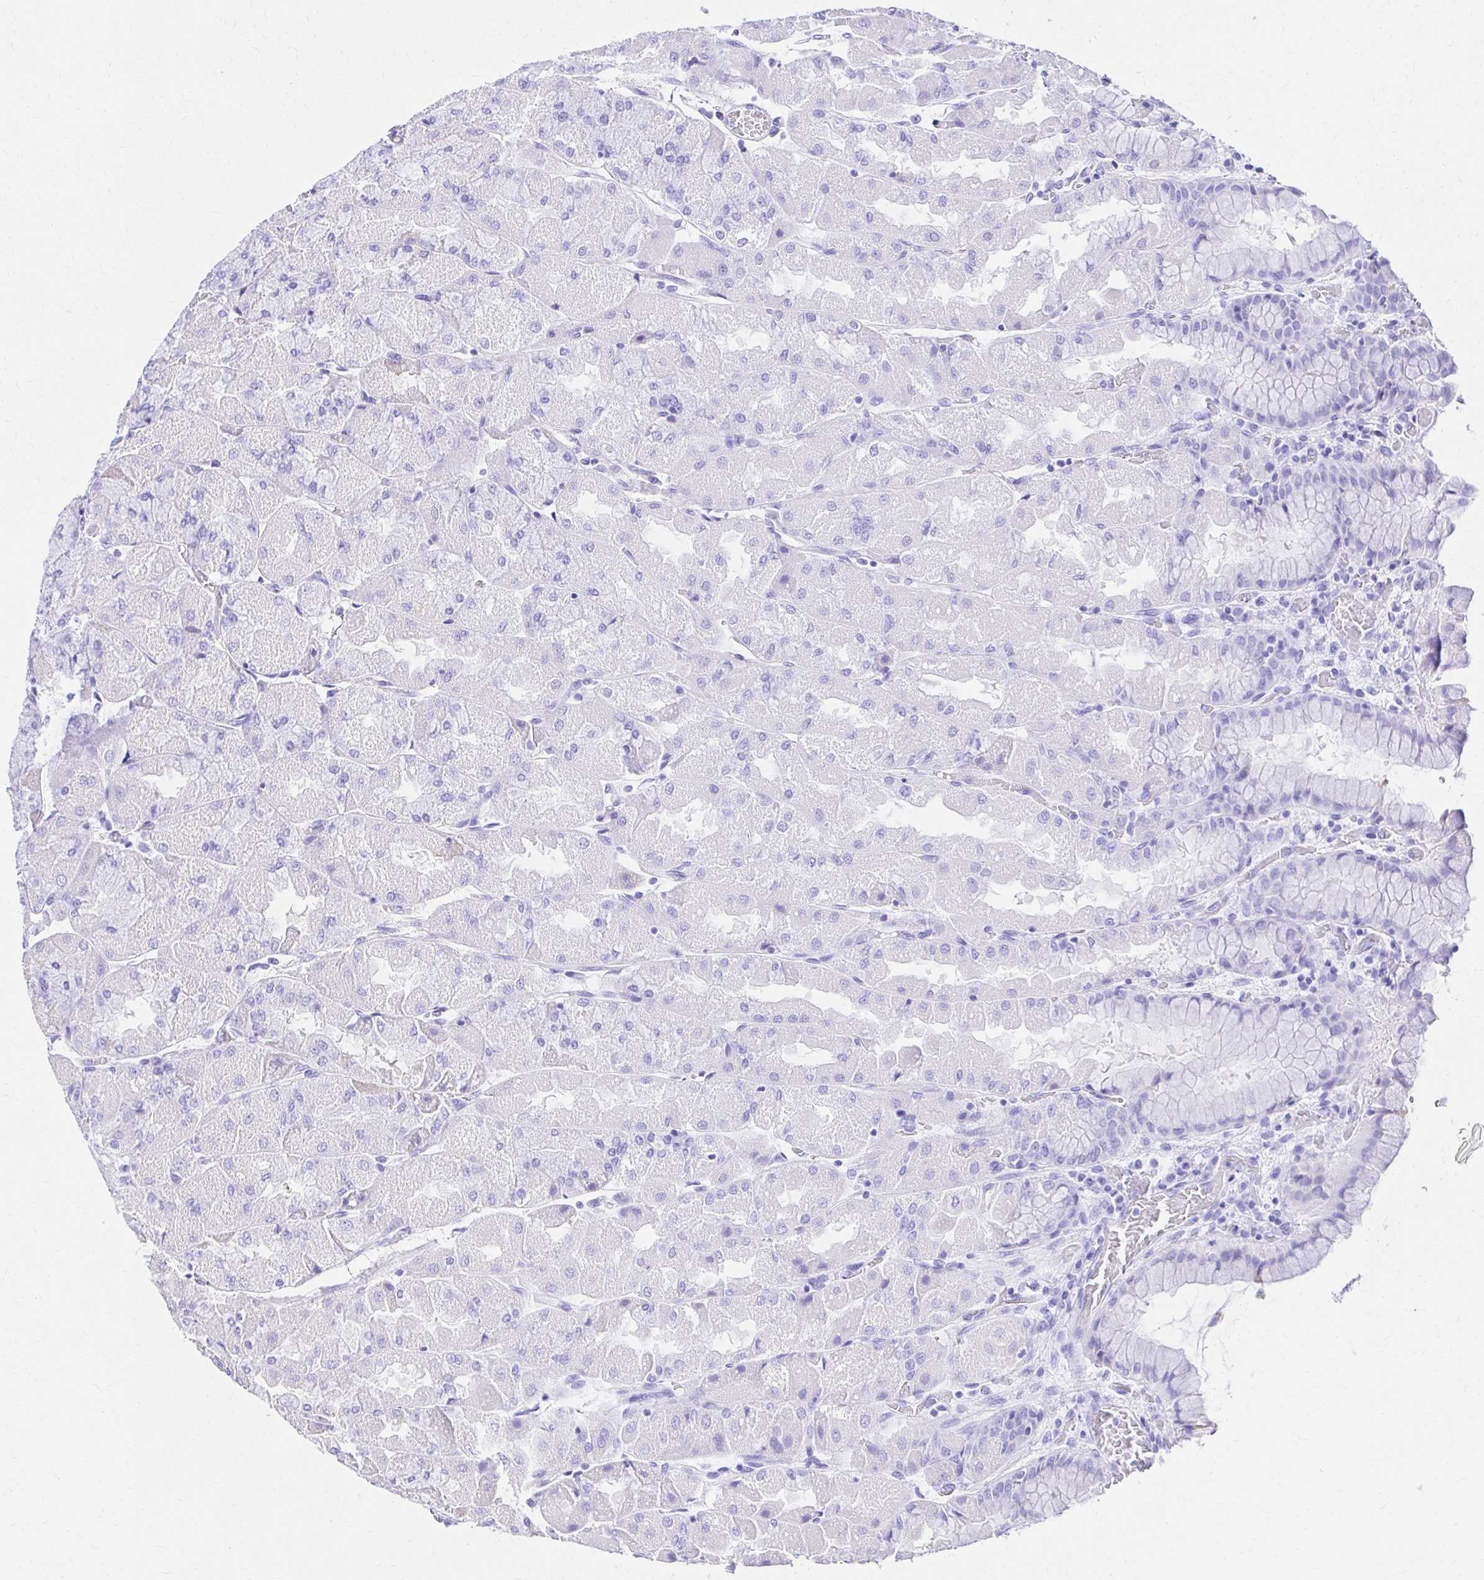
{"staining": {"intensity": "negative", "quantity": "none", "location": "none"}, "tissue": "stomach", "cell_type": "Glandular cells", "image_type": "normal", "snomed": [{"axis": "morphology", "description": "Normal tissue, NOS"}, {"axis": "topography", "description": "Stomach"}], "caption": "This is an IHC photomicrograph of normal stomach. There is no expression in glandular cells.", "gene": "S100G", "patient": {"sex": "female", "age": 61}}